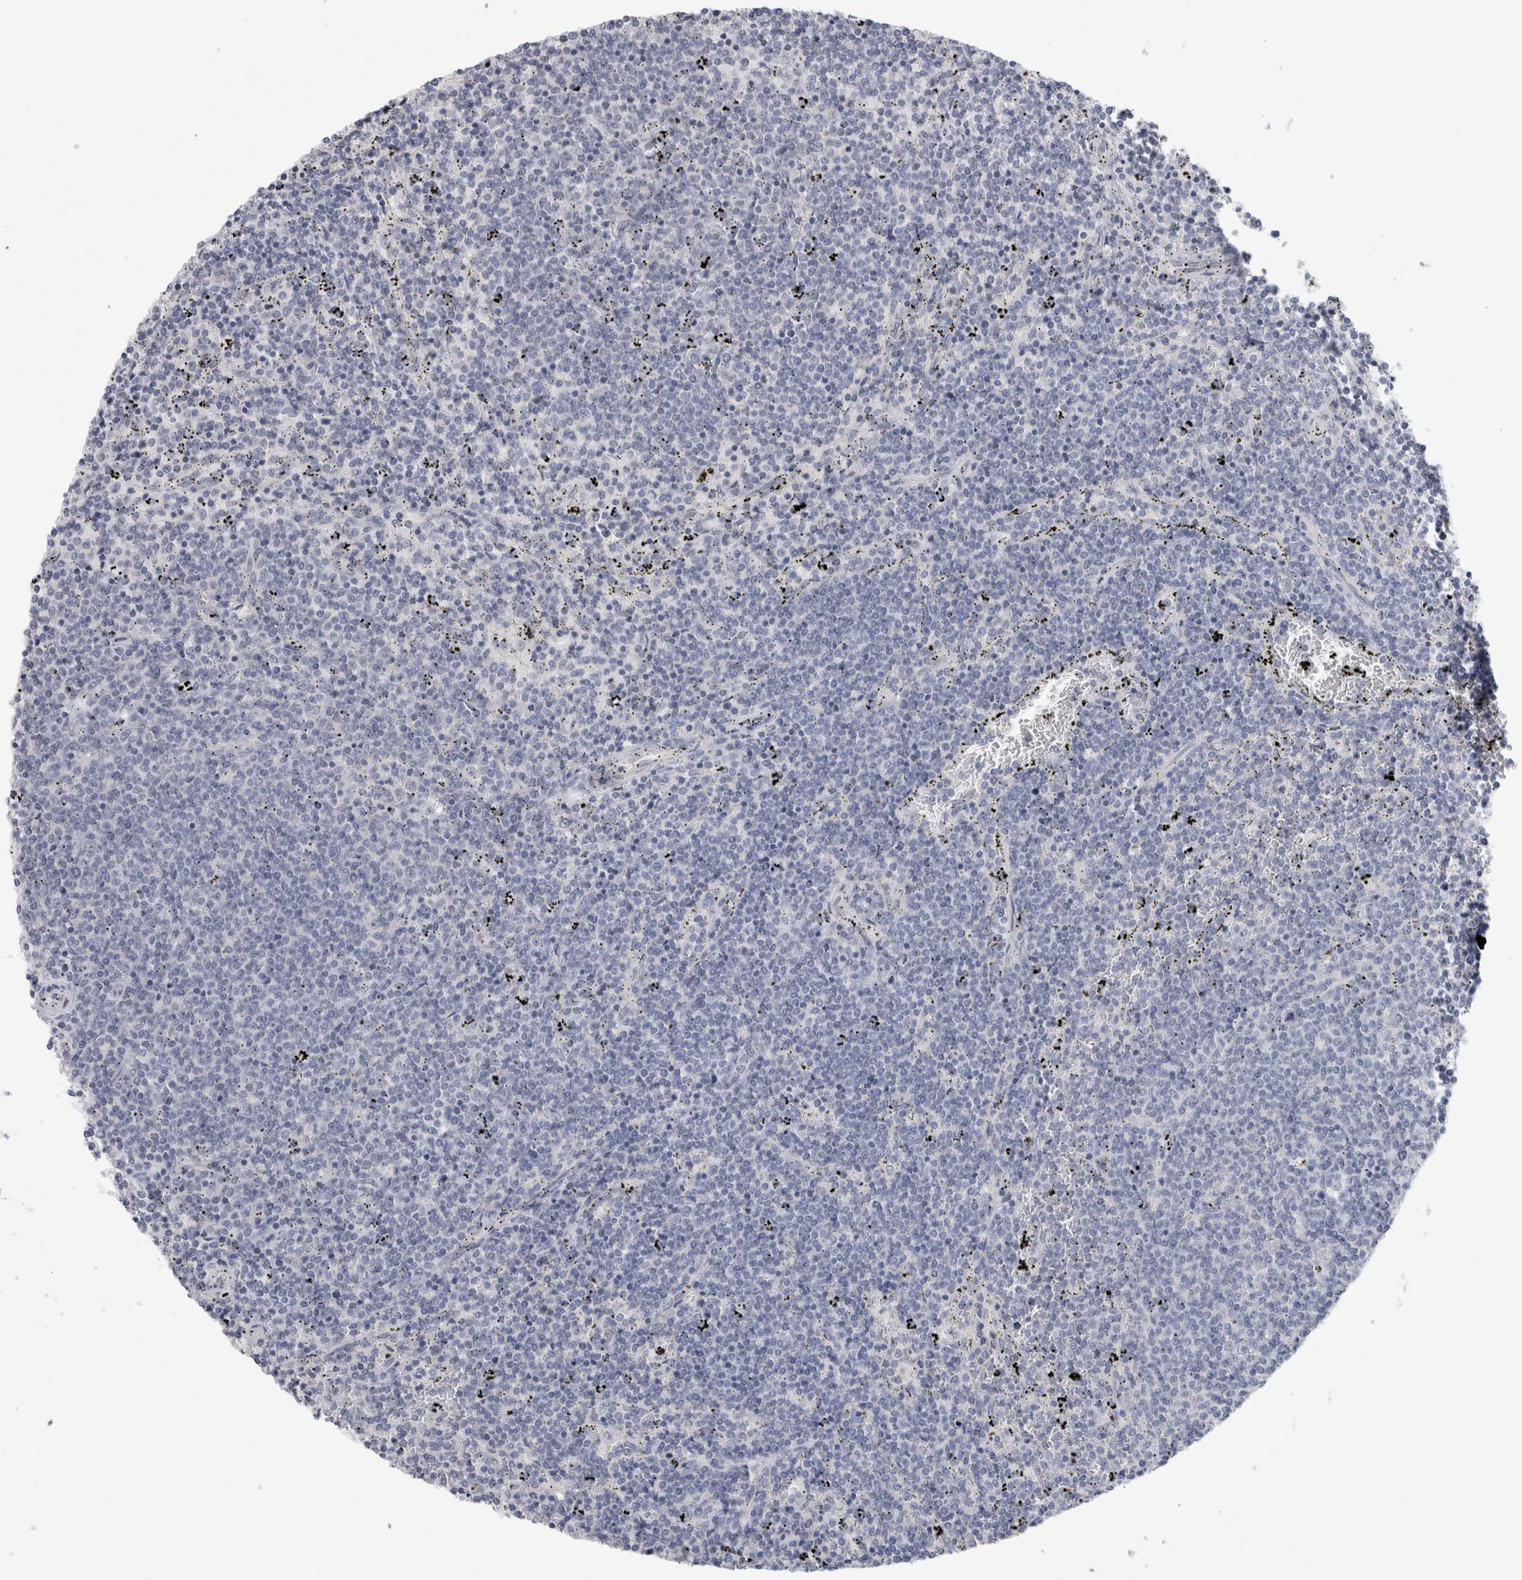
{"staining": {"intensity": "negative", "quantity": "none", "location": "none"}, "tissue": "lymphoma", "cell_type": "Tumor cells", "image_type": "cancer", "snomed": [{"axis": "morphology", "description": "Malignant lymphoma, non-Hodgkin's type, Low grade"}, {"axis": "topography", "description": "Spleen"}], "caption": "Immunohistochemistry (IHC) of lymphoma demonstrates no staining in tumor cells.", "gene": "TONSL", "patient": {"sex": "female", "age": 50}}